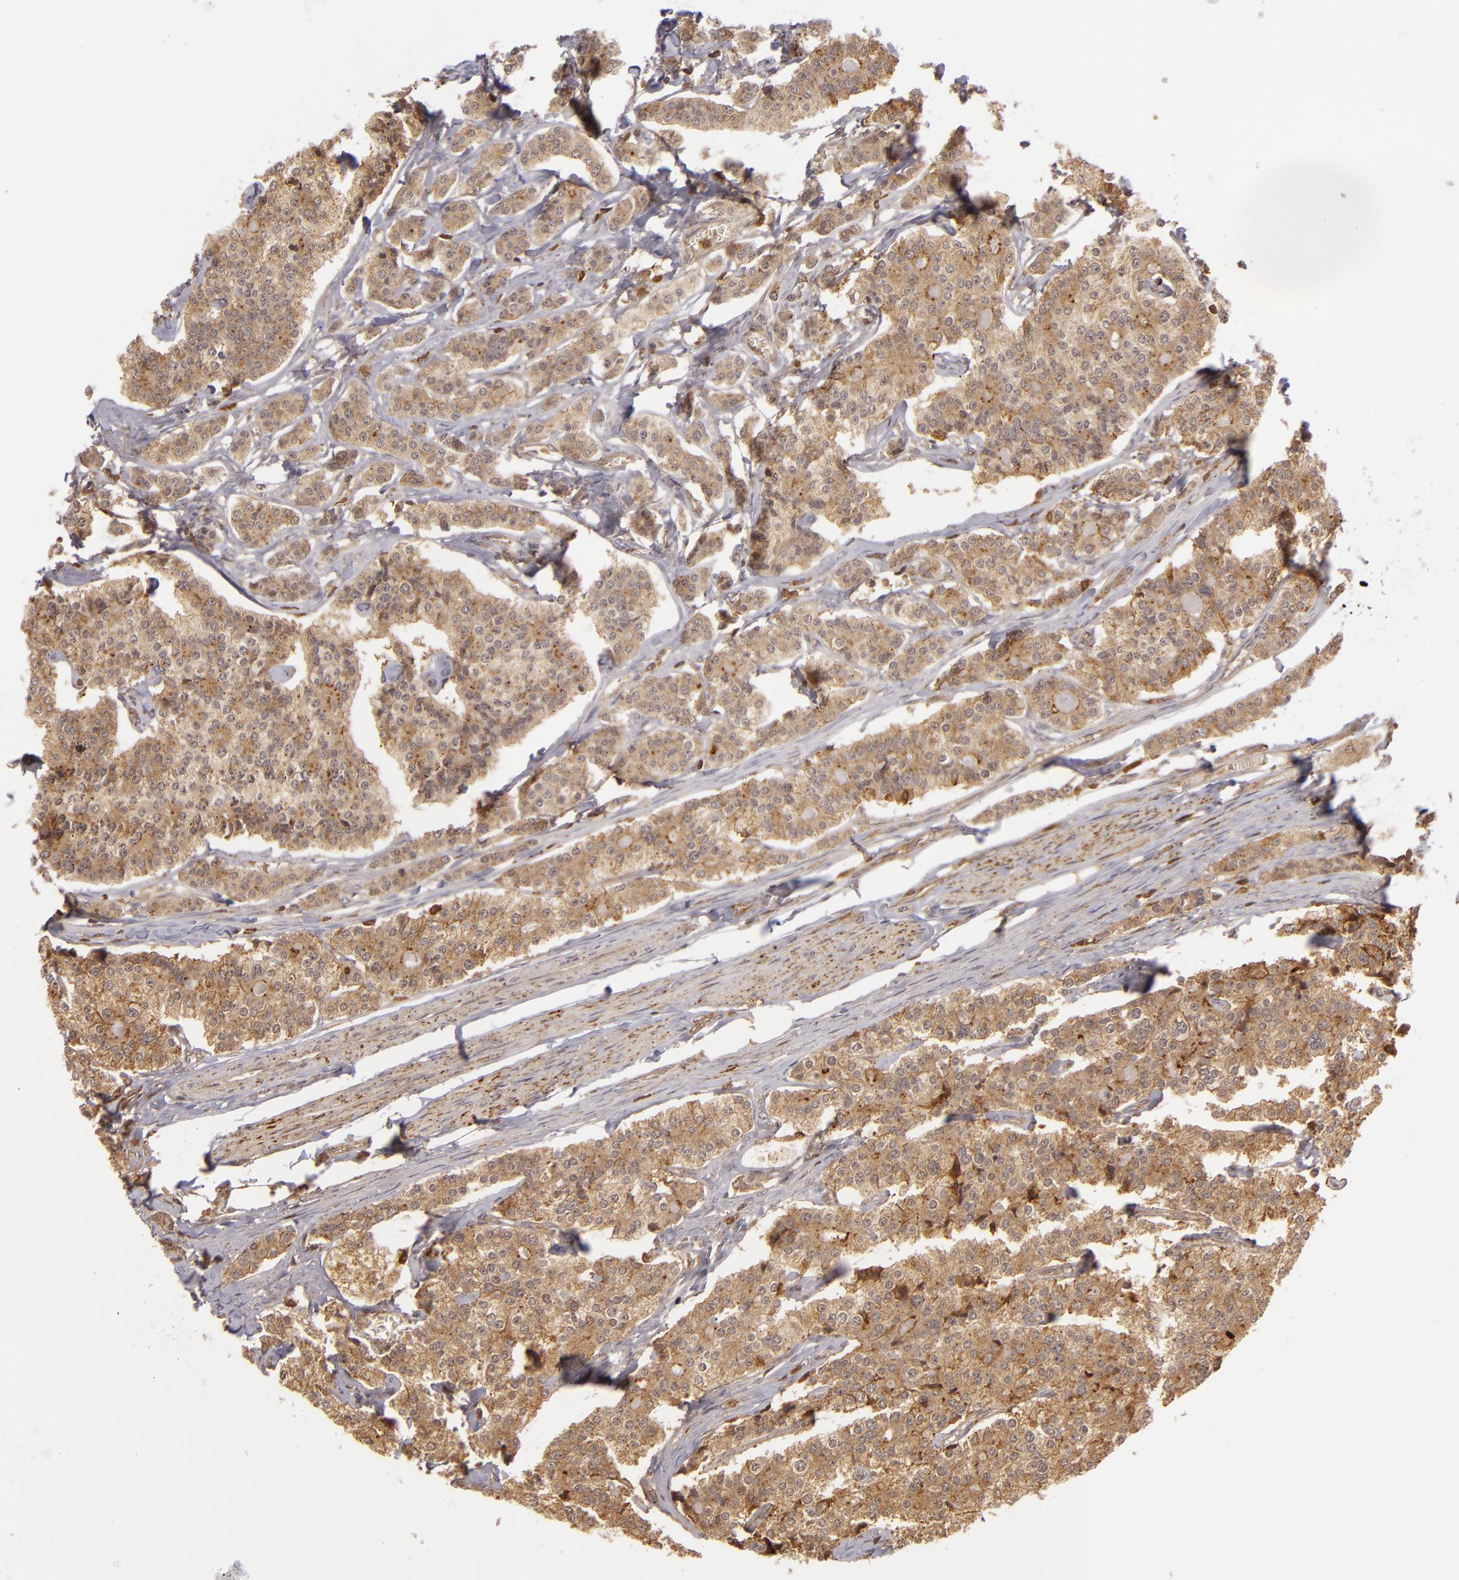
{"staining": {"intensity": "moderate", "quantity": ">75%", "location": "cytoplasmic/membranous"}, "tissue": "carcinoid", "cell_type": "Tumor cells", "image_type": "cancer", "snomed": [{"axis": "morphology", "description": "Carcinoid, malignant, NOS"}, {"axis": "topography", "description": "Small intestine"}], "caption": "Immunohistochemistry (IHC) histopathology image of human malignant carcinoid stained for a protein (brown), which exhibits medium levels of moderate cytoplasmic/membranous positivity in about >75% of tumor cells.", "gene": "ZBTB33", "patient": {"sex": "male", "age": 63}}